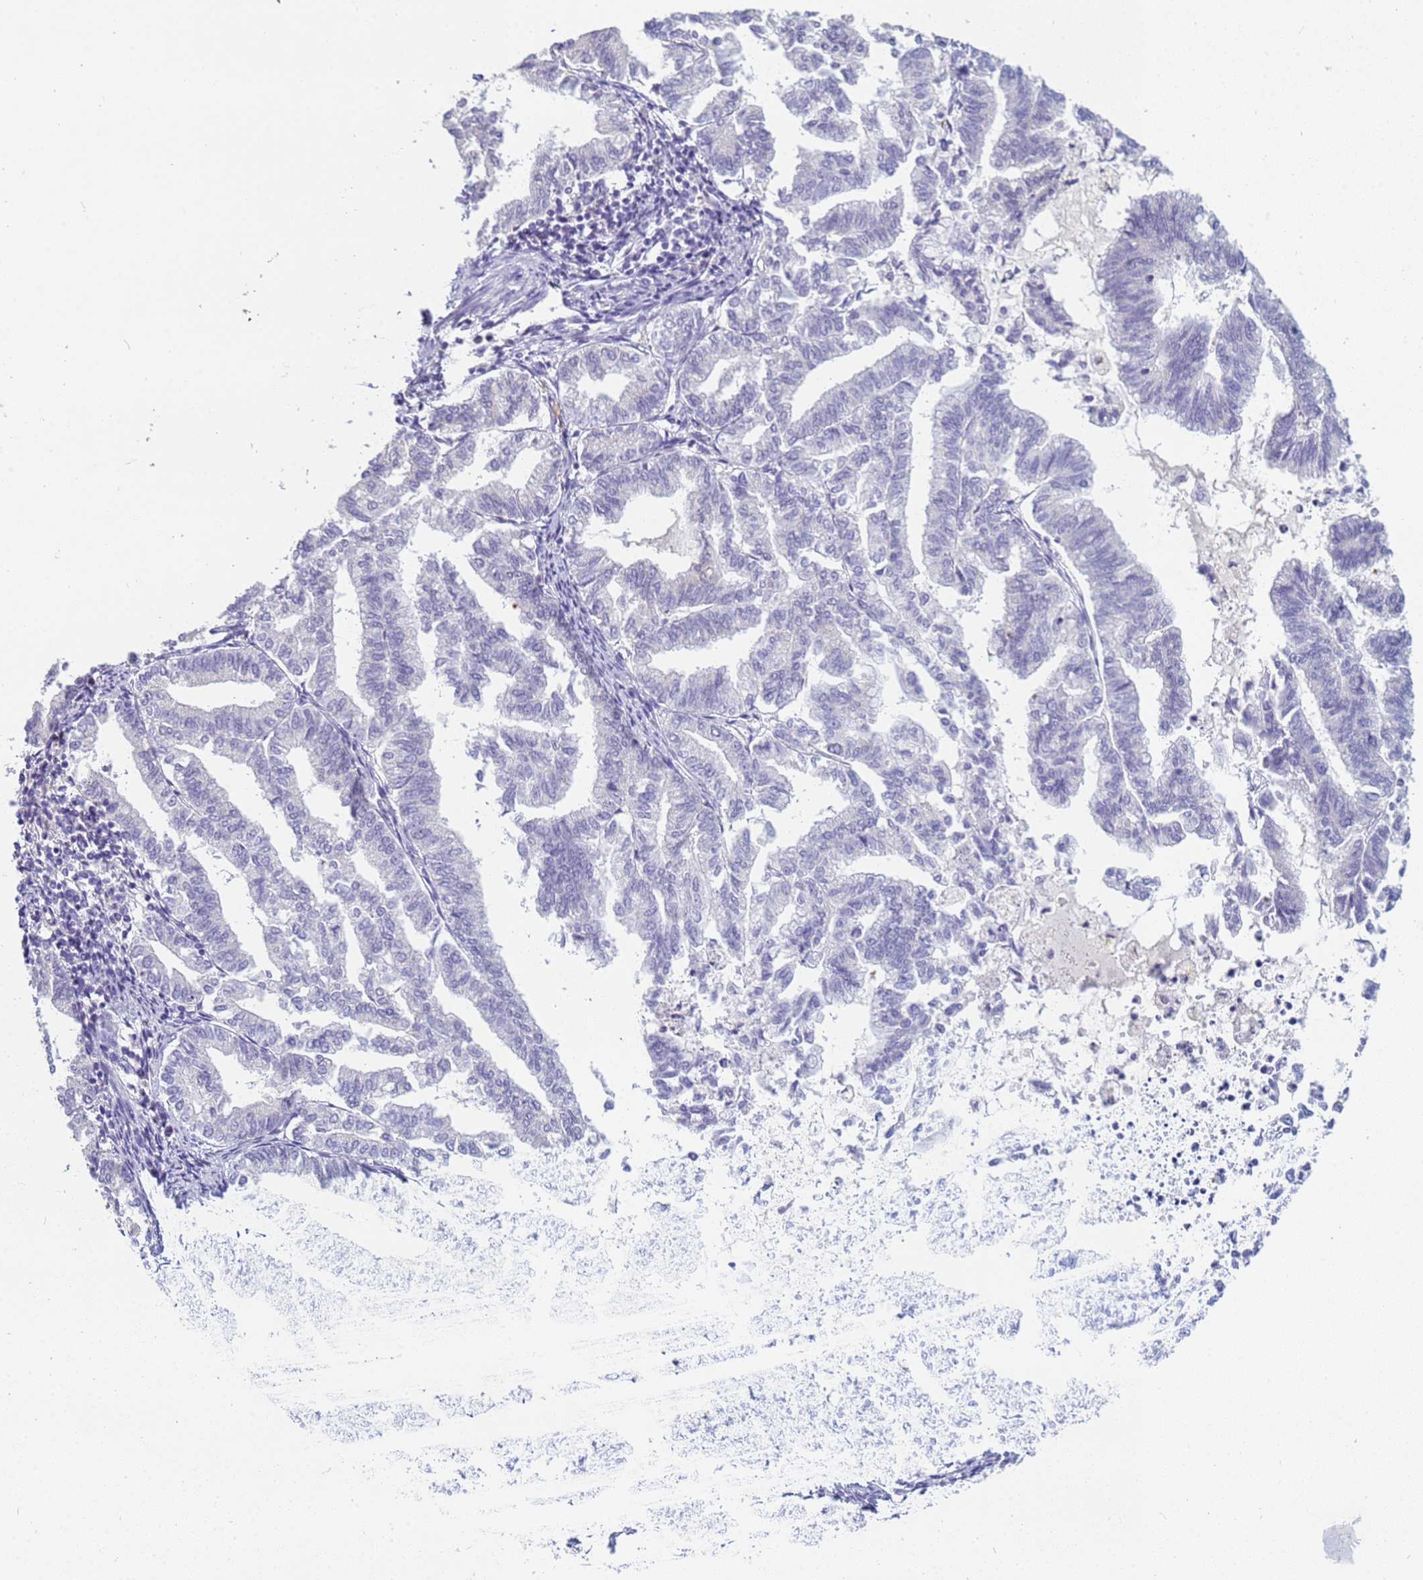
{"staining": {"intensity": "negative", "quantity": "none", "location": "none"}, "tissue": "endometrial cancer", "cell_type": "Tumor cells", "image_type": "cancer", "snomed": [{"axis": "morphology", "description": "Adenocarcinoma, NOS"}, {"axis": "topography", "description": "Endometrium"}], "caption": "Micrograph shows no significant protein positivity in tumor cells of endometrial cancer.", "gene": "B3GNT8", "patient": {"sex": "female", "age": 79}}